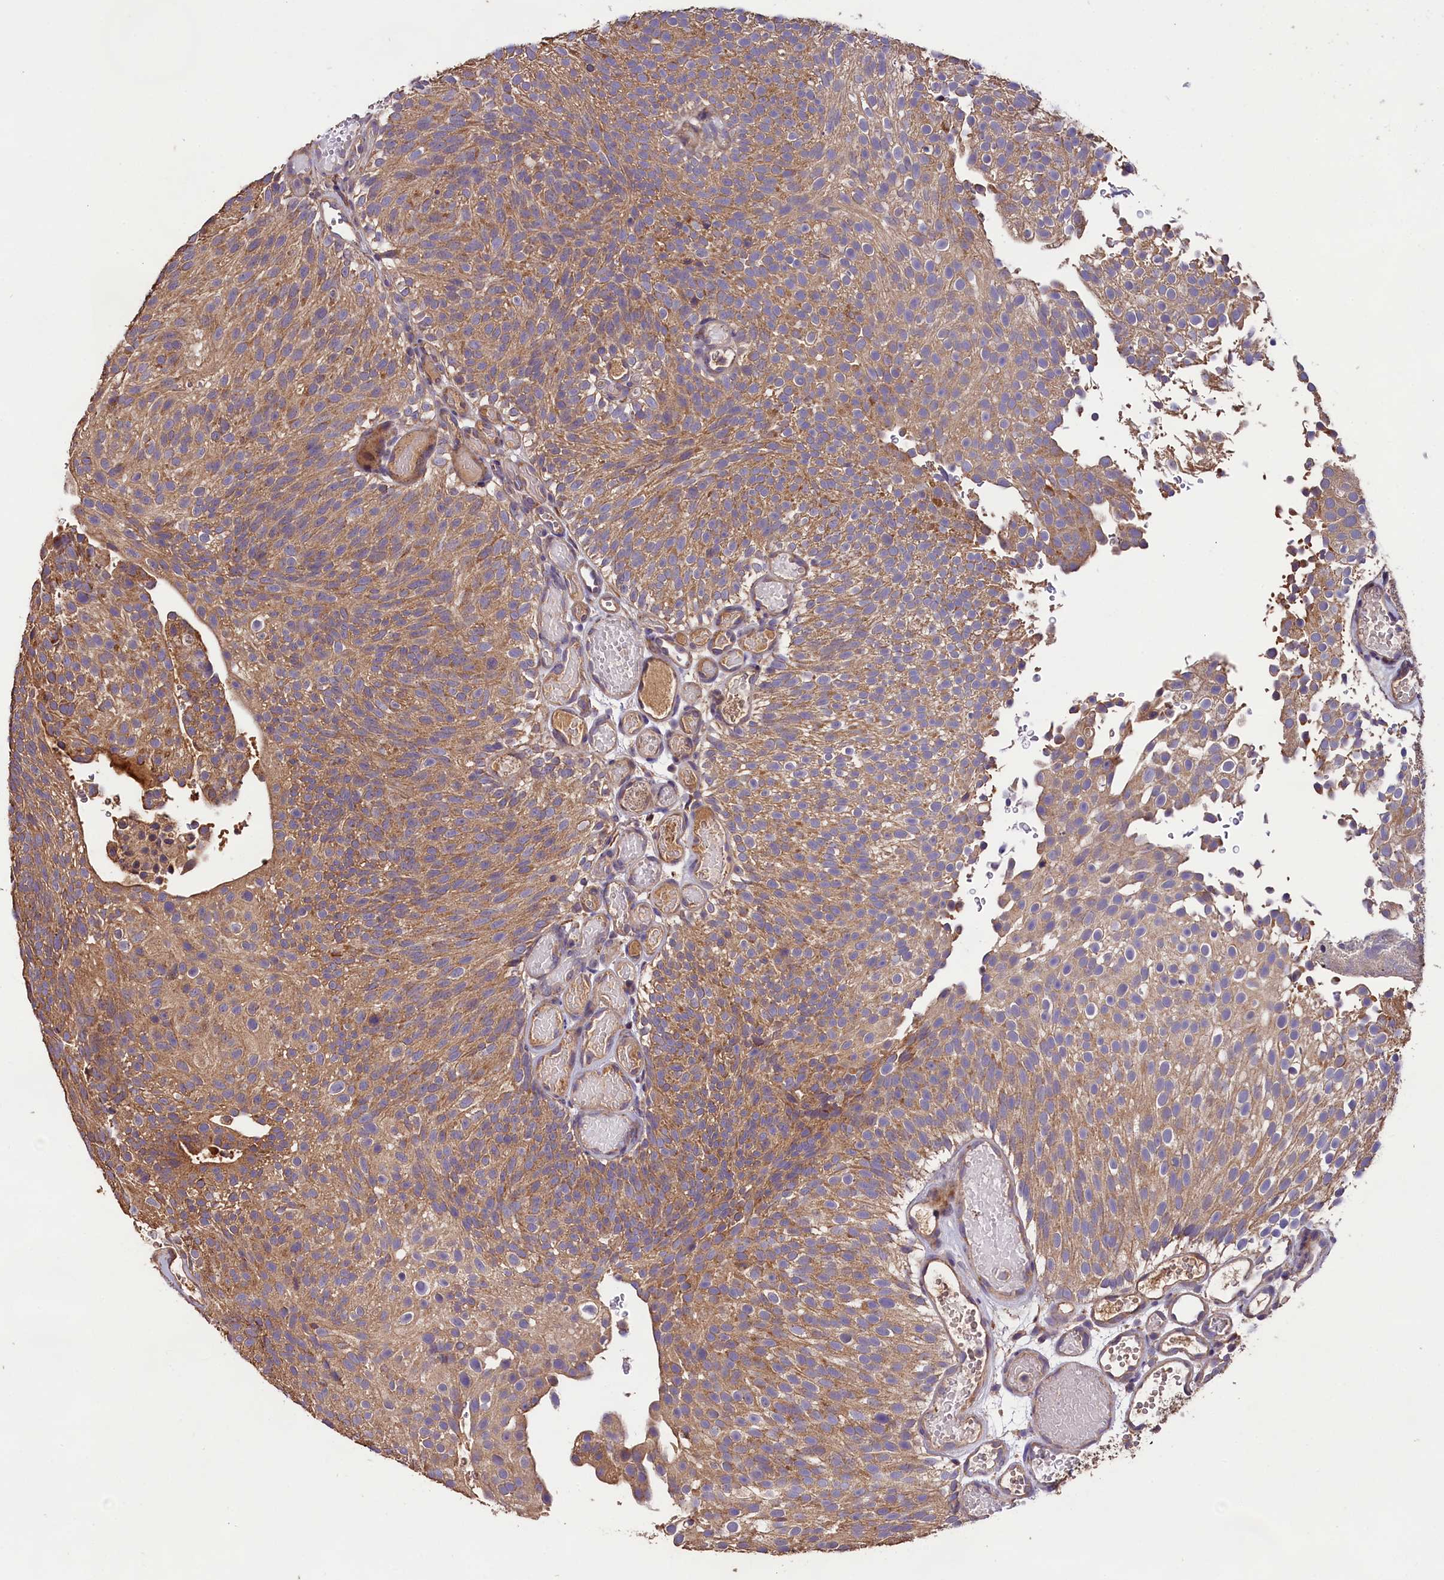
{"staining": {"intensity": "moderate", "quantity": ">75%", "location": "cytoplasmic/membranous"}, "tissue": "urothelial cancer", "cell_type": "Tumor cells", "image_type": "cancer", "snomed": [{"axis": "morphology", "description": "Urothelial carcinoma, Low grade"}, {"axis": "topography", "description": "Urinary bladder"}], "caption": "This is a photomicrograph of immunohistochemistry (IHC) staining of urothelial carcinoma (low-grade), which shows moderate positivity in the cytoplasmic/membranous of tumor cells.", "gene": "ENKD1", "patient": {"sex": "male", "age": 78}}